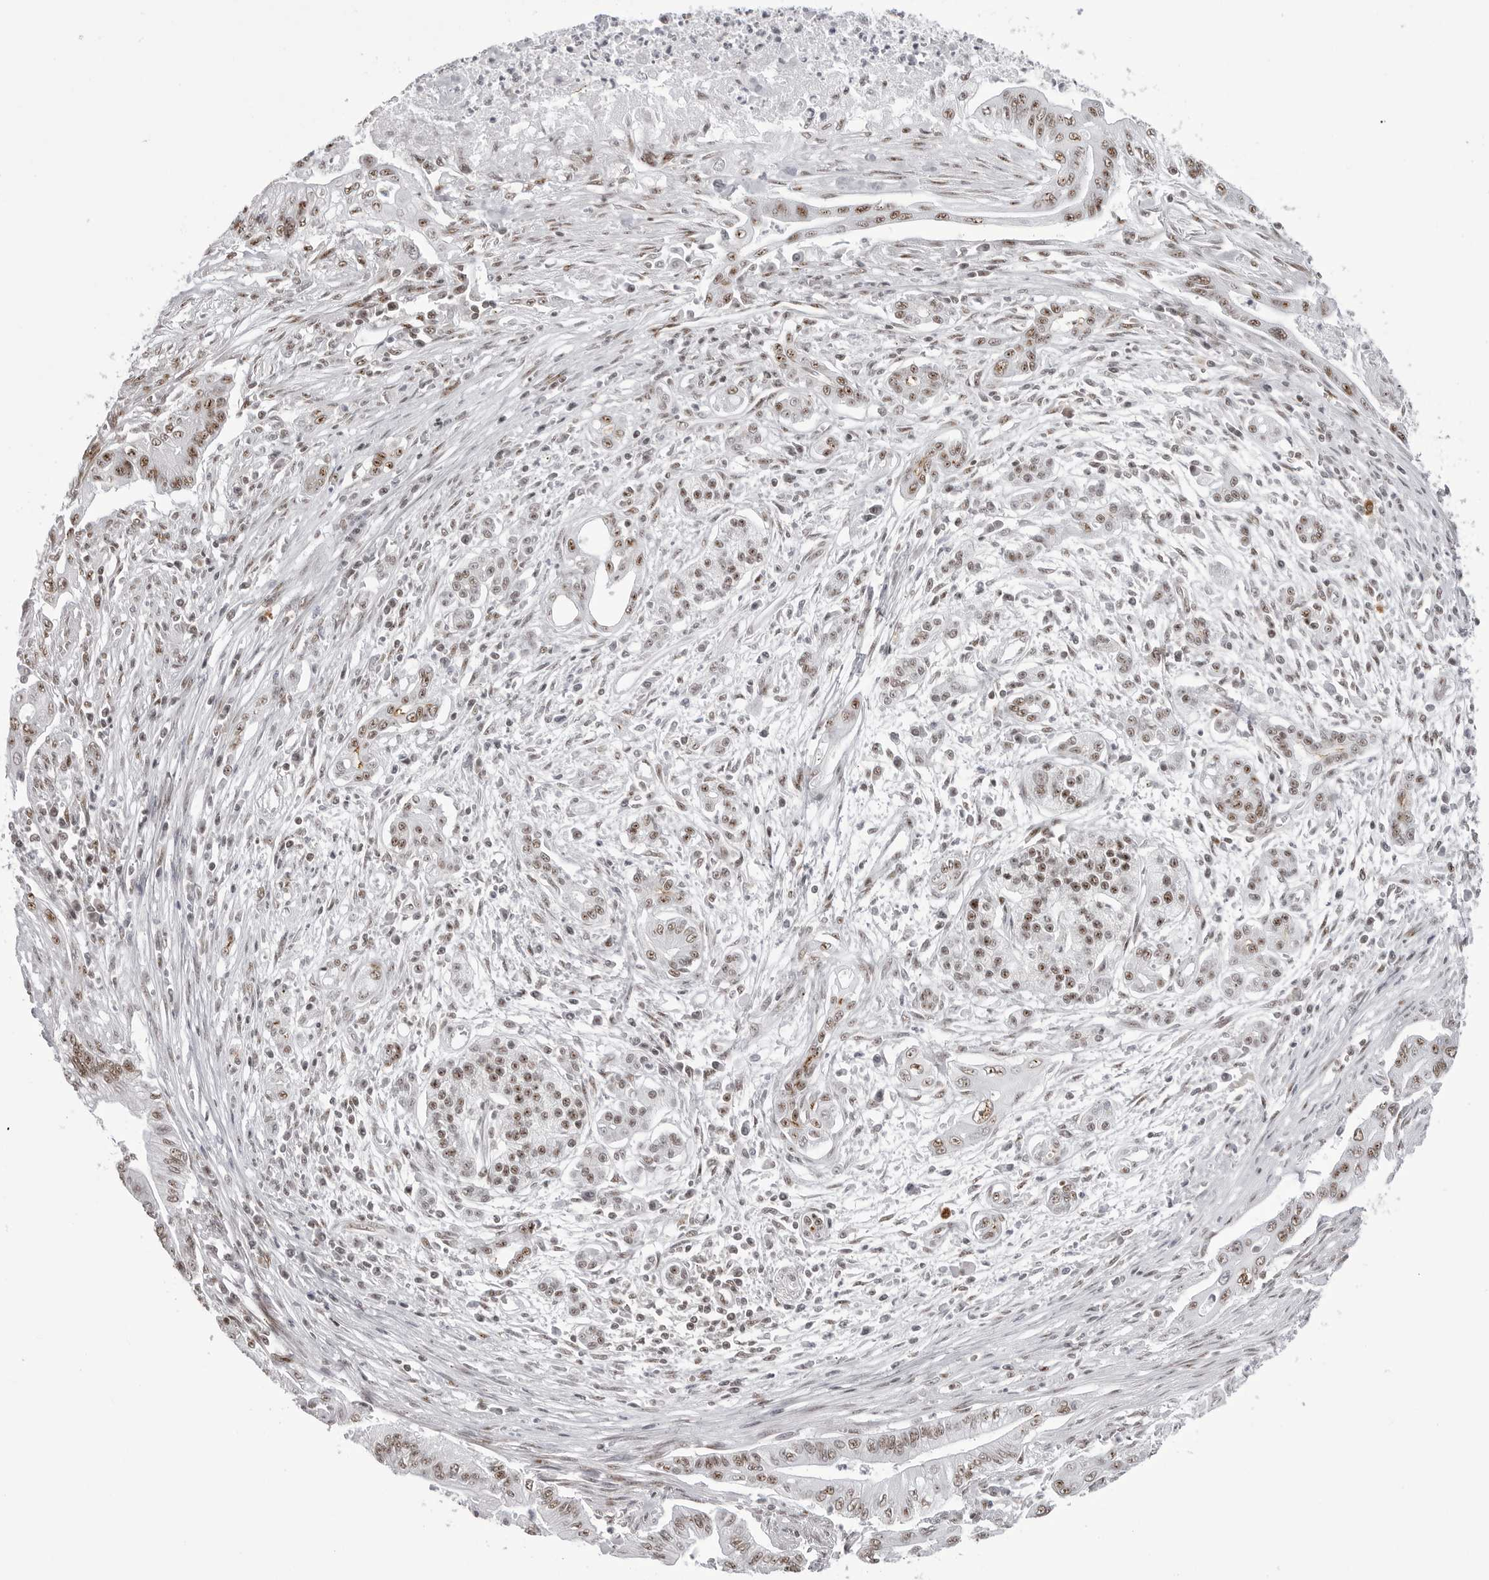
{"staining": {"intensity": "moderate", "quantity": "25%-75%", "location": "nuclear"}, "tissue": "pancreatic cancer", "cell_type": "Tumor cells", "image_type": "cancer", "snomed": [{"axis": "morphology", "description": "Adenocarcinoma, NOS"}, {"axis": "topography", "description": "Pancreas"}], "caption": "Immunohistochemical staining of pancreatic adenocarcinoma reveals medium levels of moderate nuclear positivity in approximately 25%-75% of tumor cells. Using DAB (brown) and hematoxylin (blue) stains, captured at high magnification using brightfield microscopy.", "gene": "WRAP53", "patient": {"sex": "male", "age": 58}}